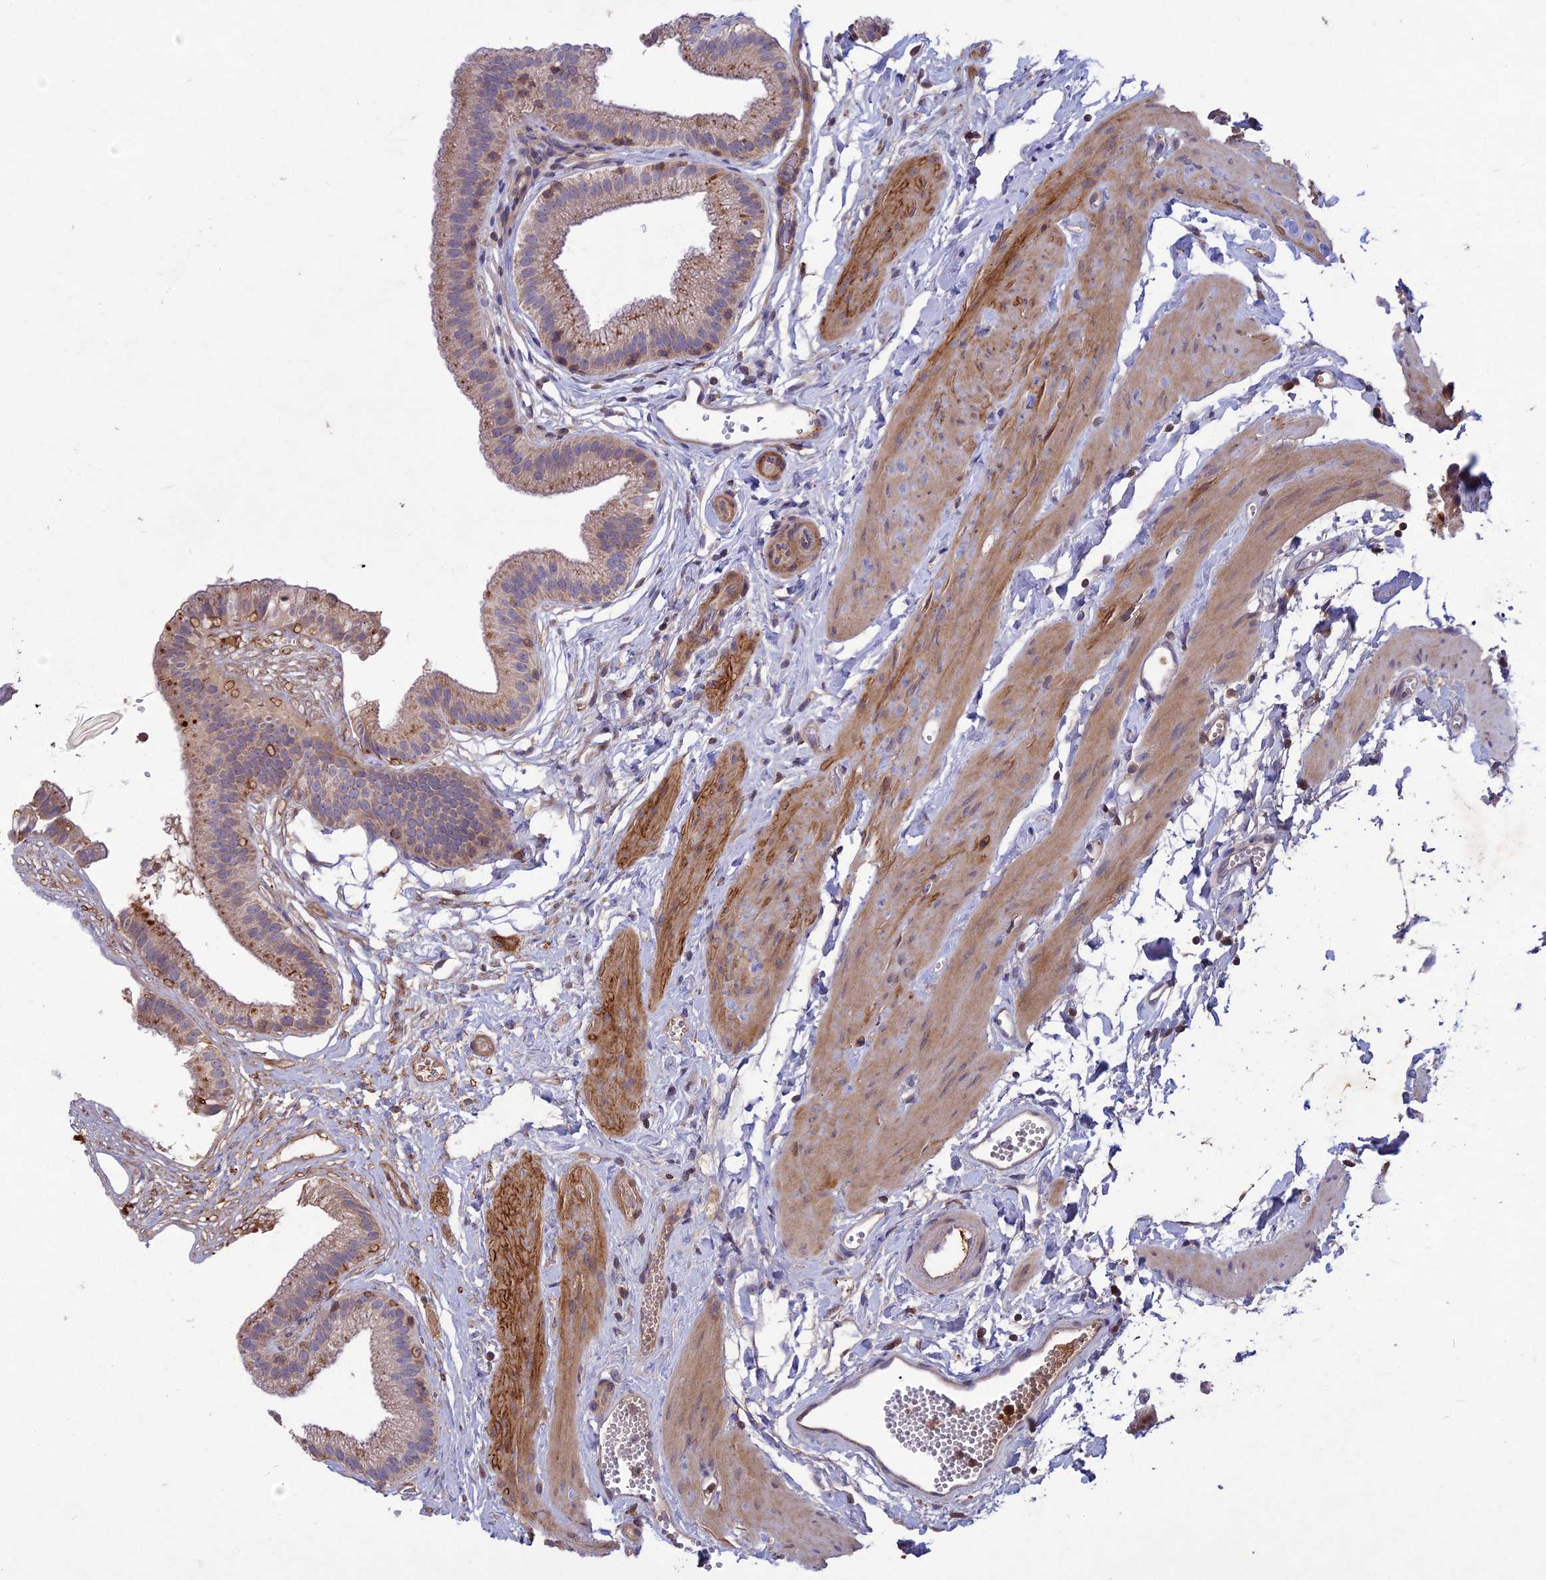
{"staining": {"intensity": "moderate", "quantity": "25%-75%", "location": "cytoplasmic/membranous"}, "tissue": "gallbladder", "cell_type": "Glandular cells", "image_type": "normal", "snomed": [{"axis": "morphology", "description": "Normal tissue, NOS"}, {"axis": "topography", "description": "Gallbladder"}], "caption": "A medium amount of moderate cytoplasmic/membranous staining is identified in about 25%-75% of glandular cells in unremarkable gallbladder.", "gene": "ADO", "patient": {"sex": "female", "age": 54}}